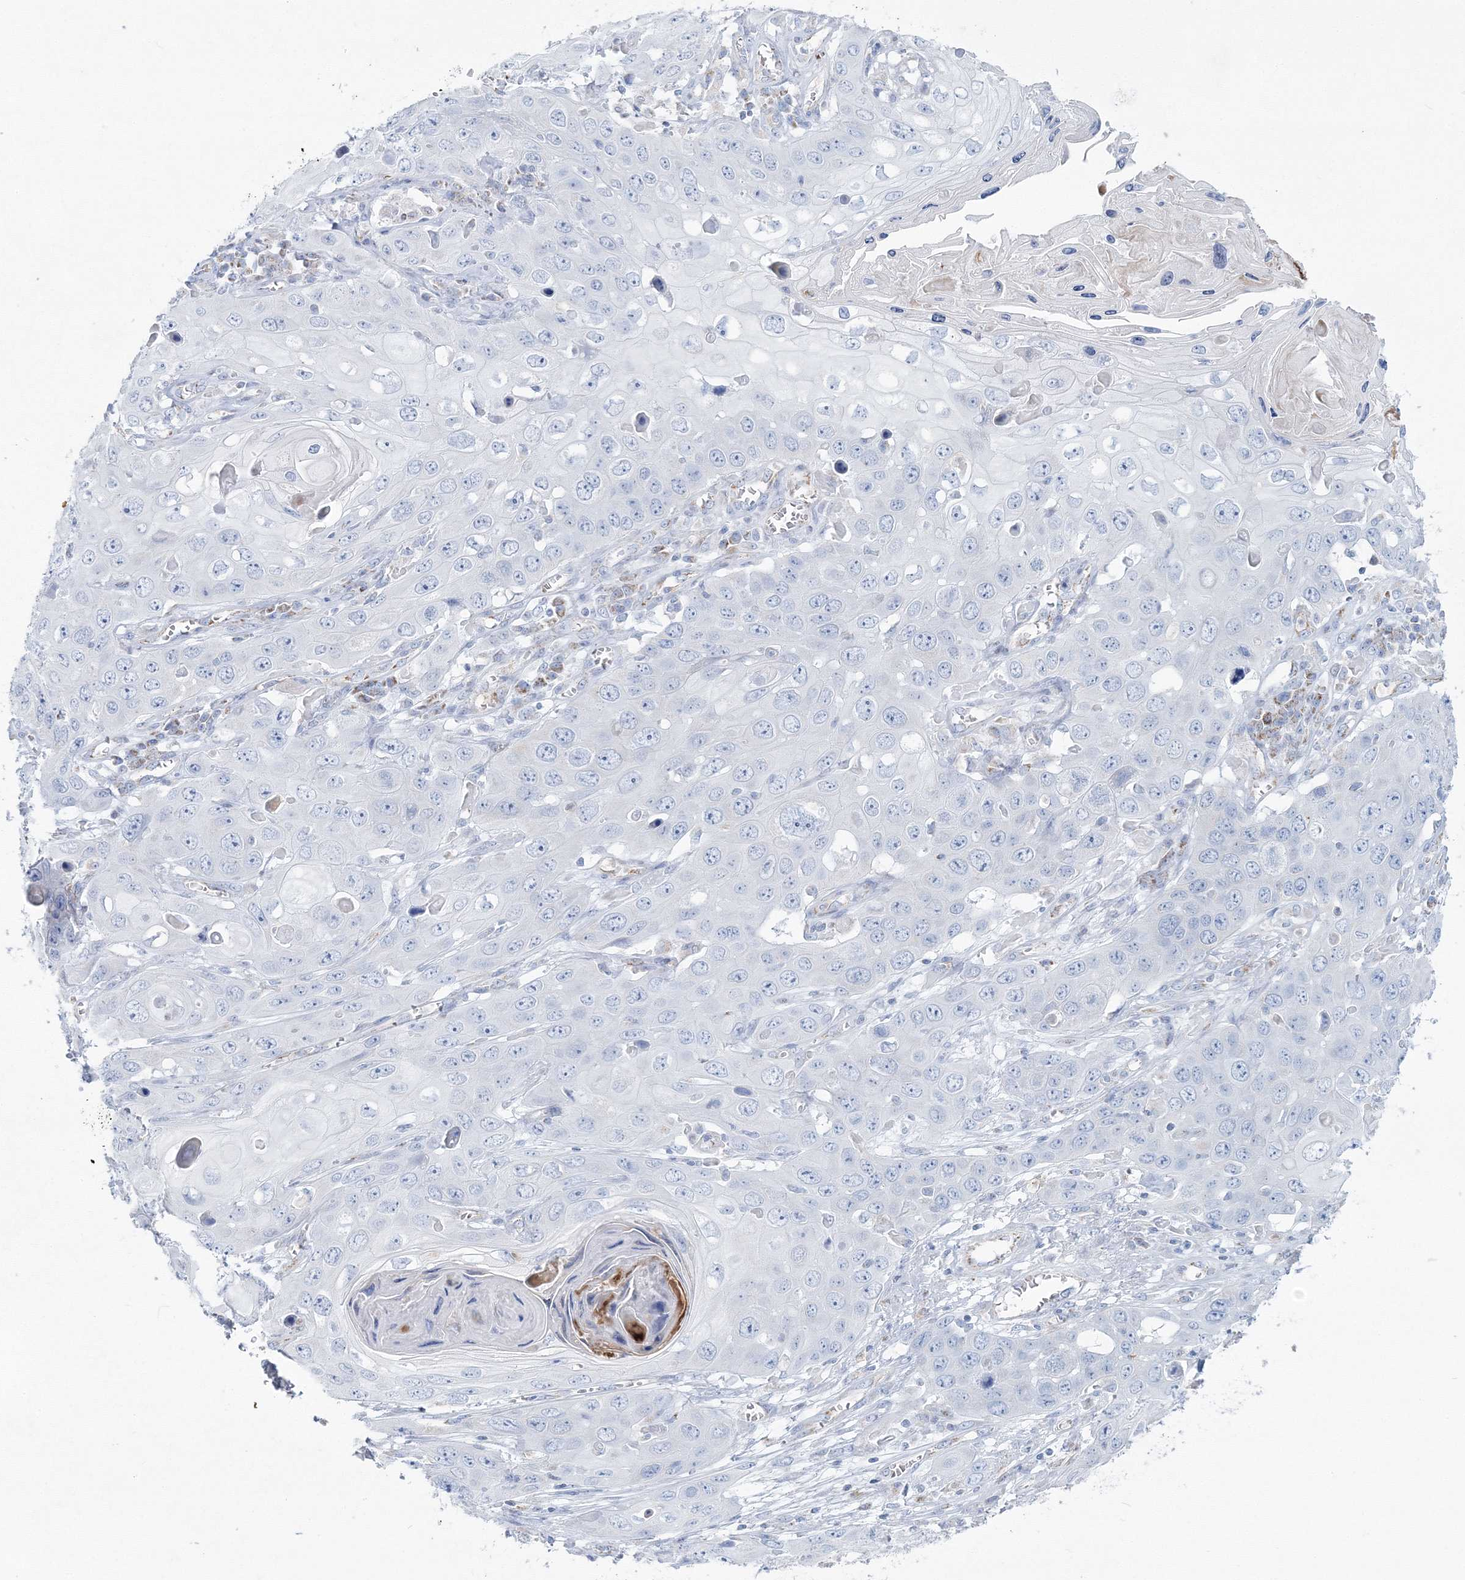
{"staining": {"intensity": "negative", "quantity": "none", "location": "none"}, "tissue": "skin cancer", "cell_type": "Tumor cells", "image_type": "cancer", "snomed": [{"axis": "morphology", "description": "Squamous cell carcinoma, NOS"}, {"axis": "topography", "description": "Skin"}], "caption": "The photomicrograph displays no staining of tumor cells in skin cancer (squamous cell carcinoma). Brightfield microscopy of immunohistochemistry (IHC) stained with DAB (3,3'-diaminobenzidine) (brown) and hematoxylin (blue), captured at high magnification.", "gene": "HIBCH", "patient": {"sex": "male", "age": 55}}